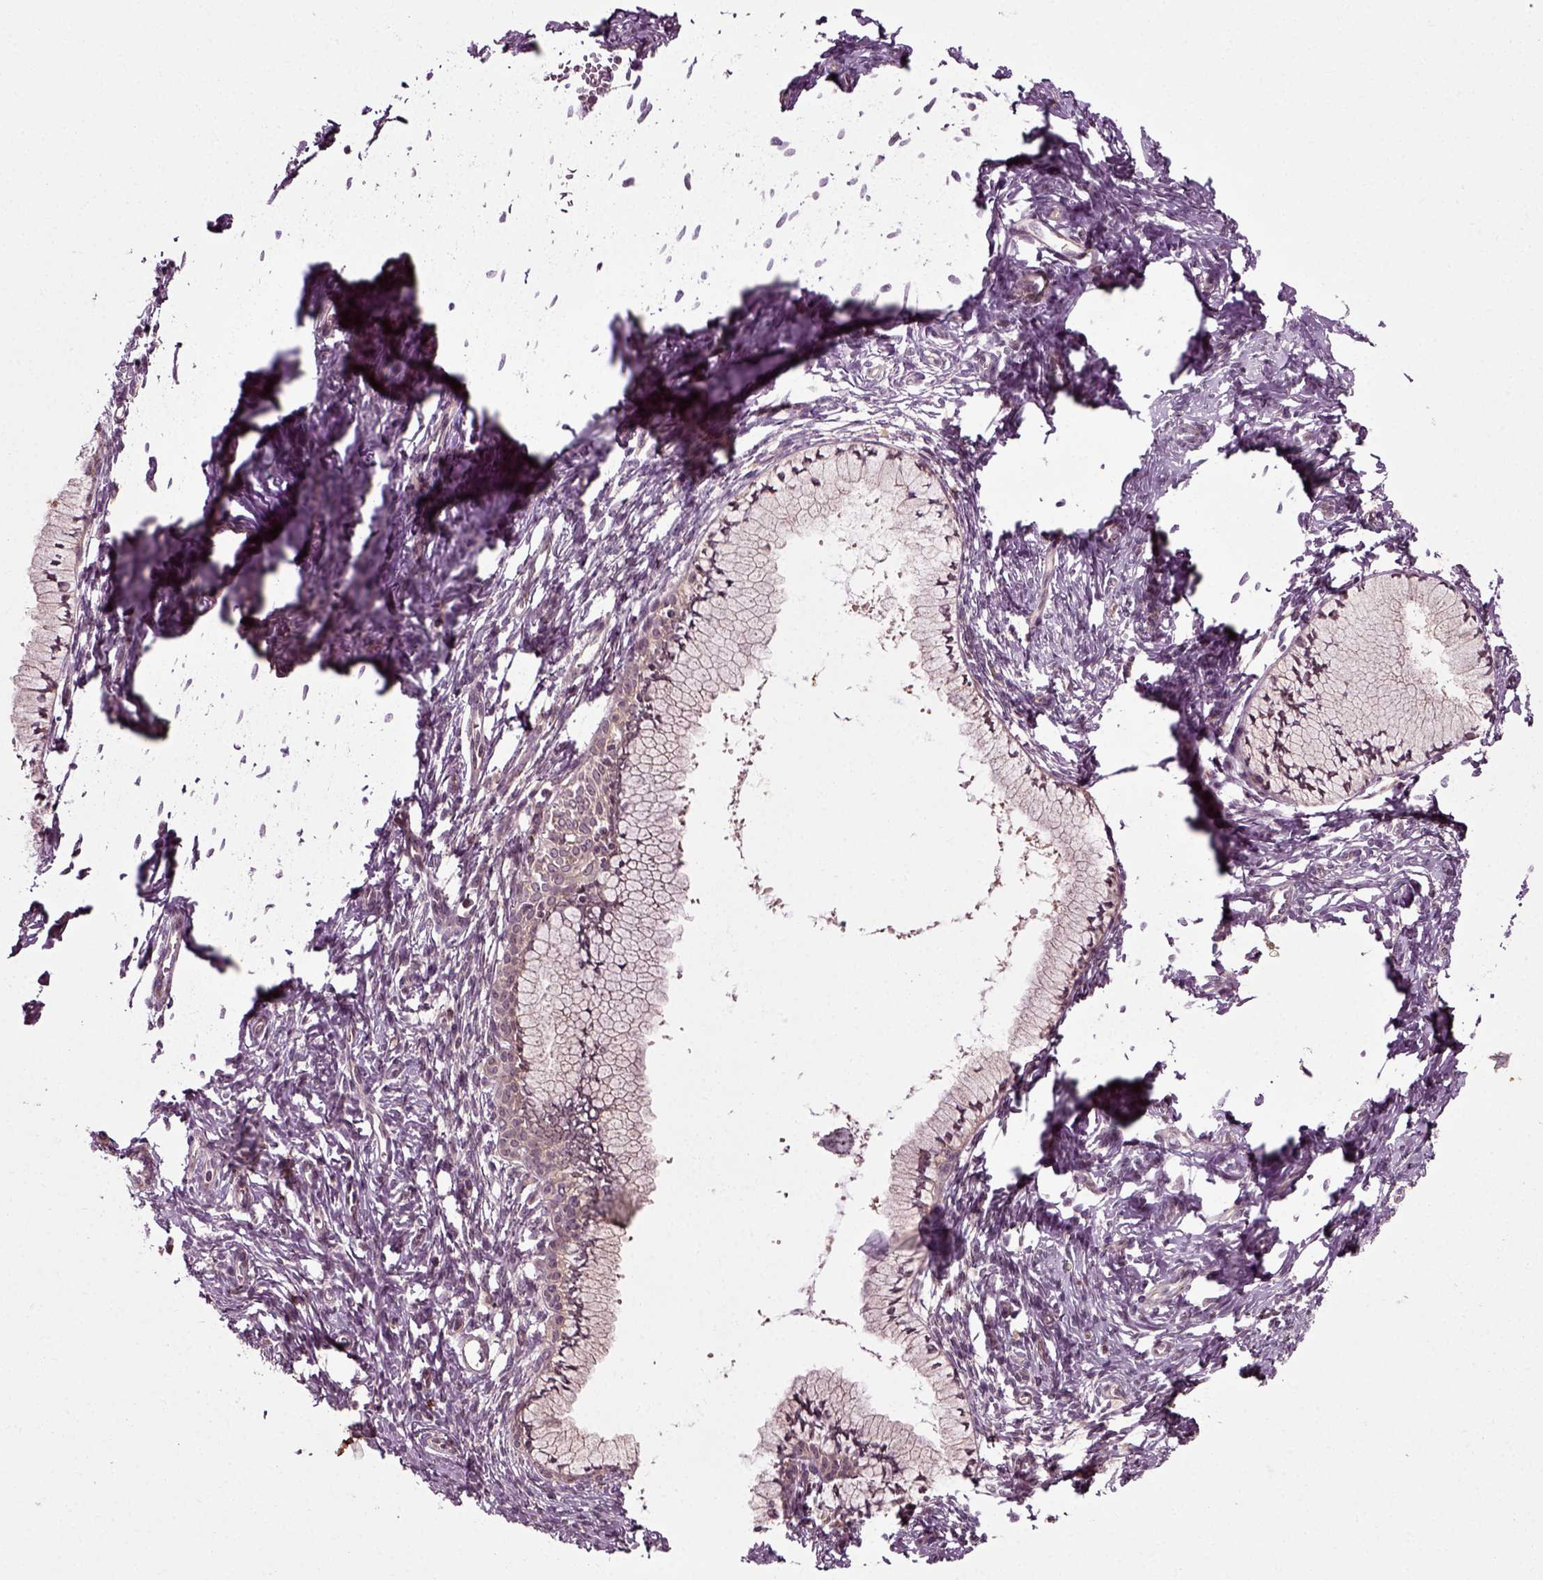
{"staining": {"intensity": "negative", "quantity": "none", "location": "none"}, "tissue": "cervical cancer", "cell_type": "Tumor cells", "image_type": "cancer", "snomed": [{"axis": "morphology", "description": "Squamous cell carcinoma, NOS"}, {"axis": "topography", "description": "Cervix"}], "caption": "This is an IHC photomicrograph of cervical cancer. There is no positivity in tumor cells.", "gene": "PLCD3", "patient": {"sex": "female", "age": 62}}